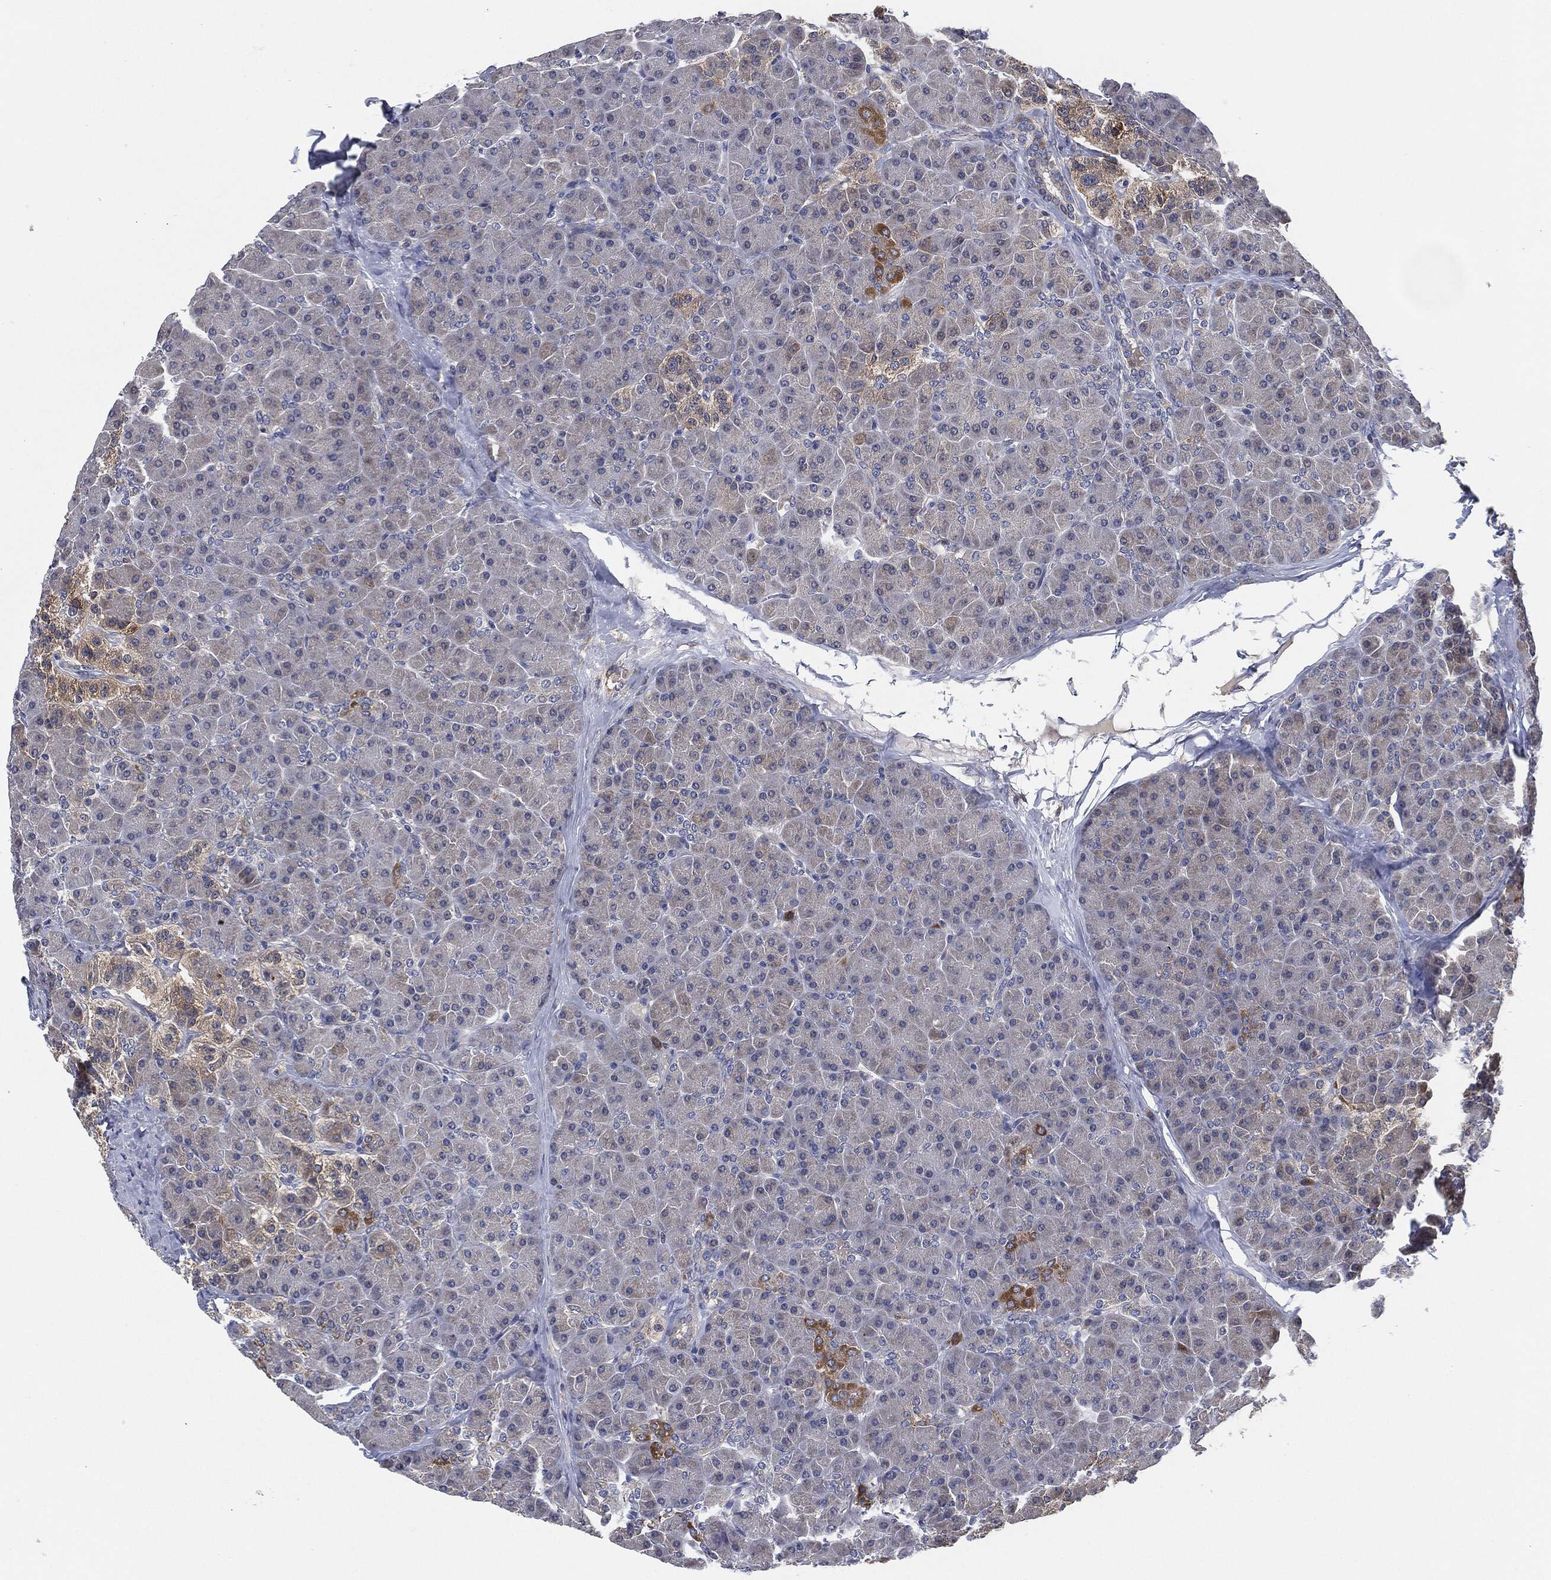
{"staining": {"intensity": "negative", "quantity": "none", "location": "none"}, "tissue": "pancreas", "cell_type": "Exocrine glandular cells", "image_type": "normal", "snomed": [{"axis": "morphology", "description": "Normal tissue, NOS"}, {"axis": "topography", "description": "Pancreas"}], "caption": "The photomicrograph displays no significant expression in exocrine glandular cells of pancreas.", "gene": "TMEM11", "patient": {"sex": "female", "age": 44}}